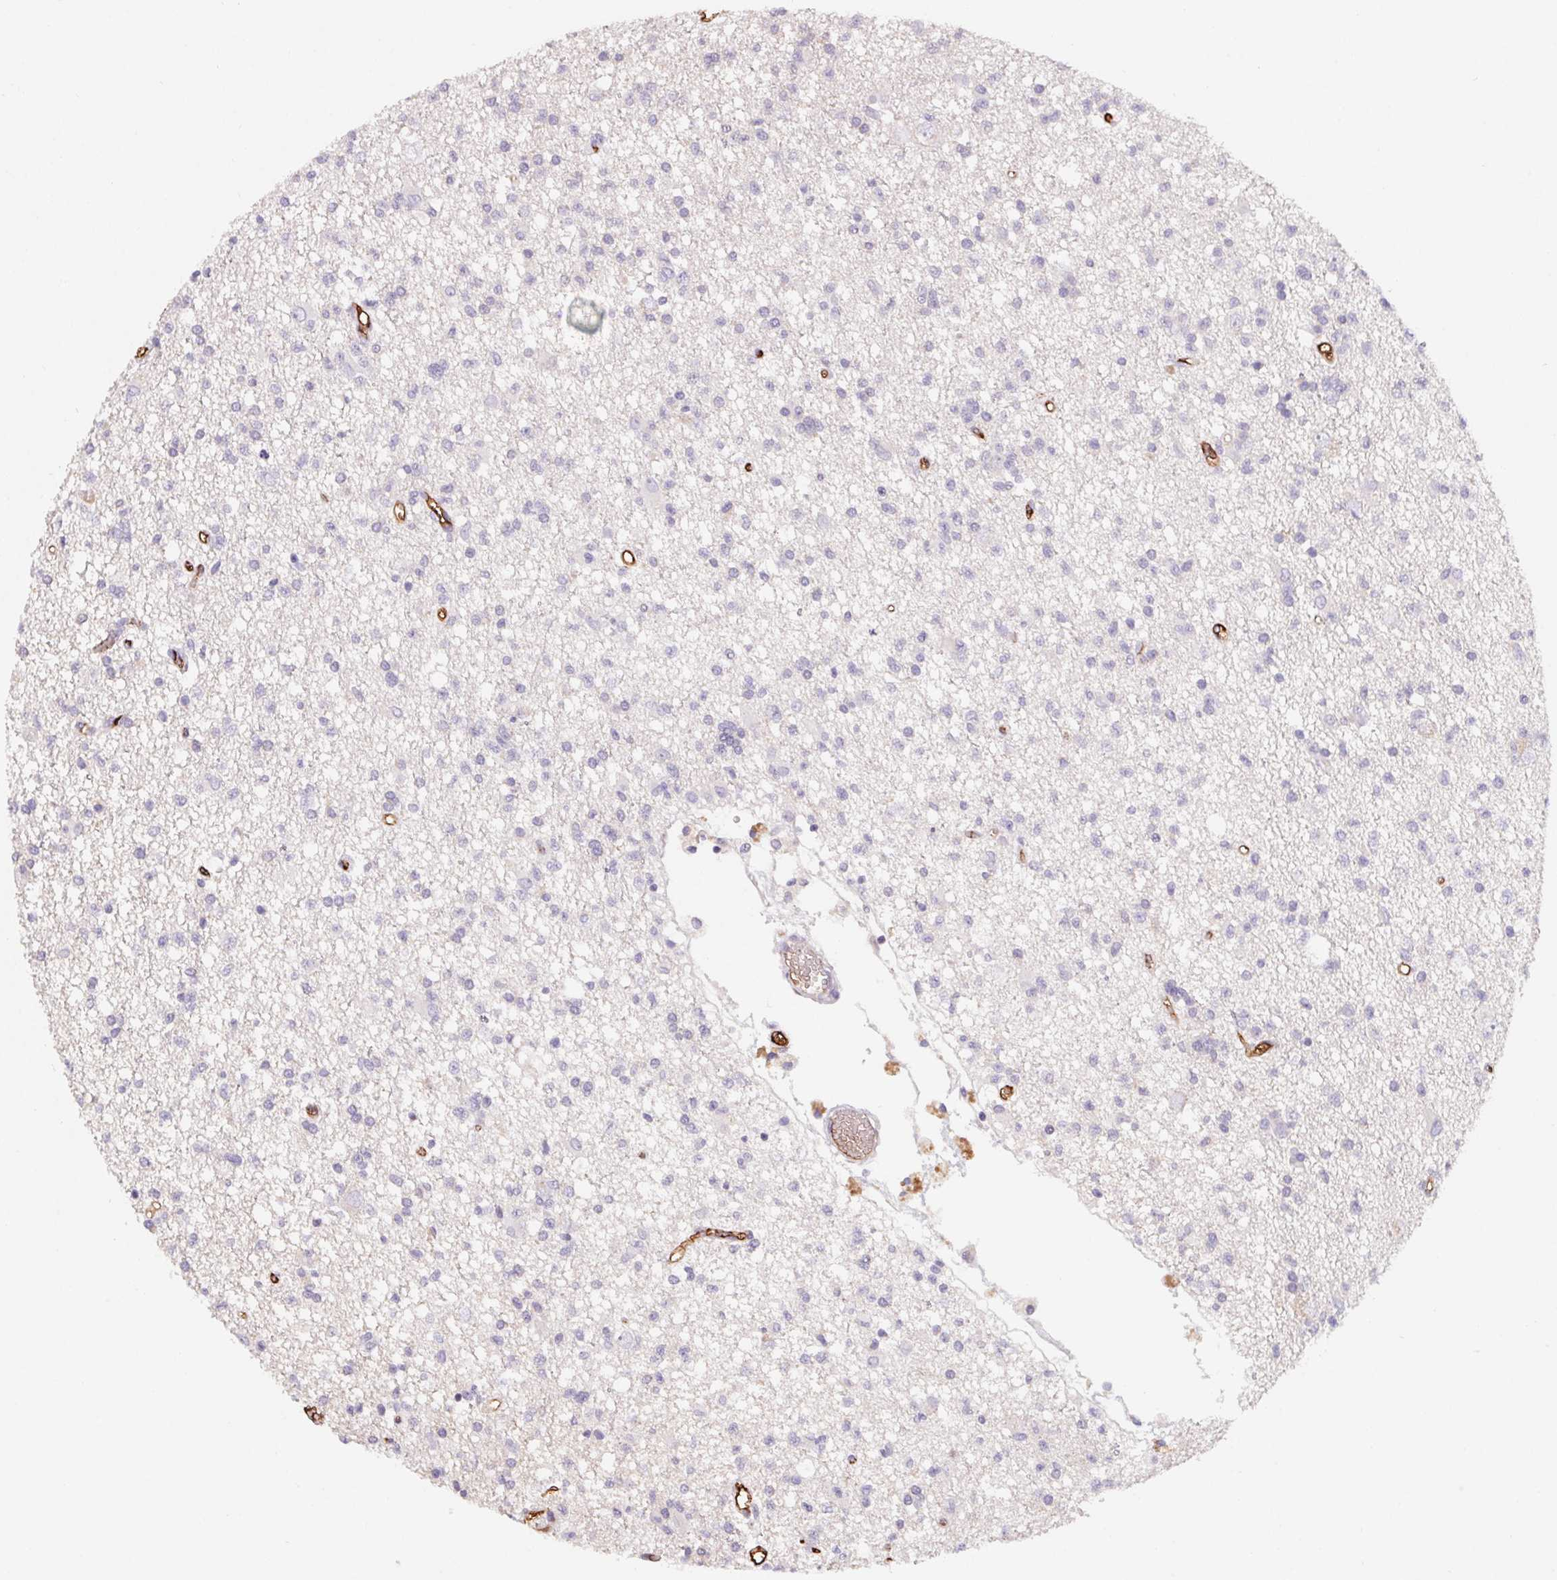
{"staining": {"intensity": "negative", "quantity": "none", "location": "none"}, "tissue": "glioma", "cell_type": "Tumor cells", "image_type": "cancer", "snomed": [{"axis": "morphology", "description": "Glioma, malignant, Low grade"}, {"axis": "topography", "description": "Brain"}], "caption": "Malignant glioma (low-grade) stained for a protein using IHC shows no expression tumor cells.", "gene": "LPA", "patient": {"sex": "male", "age": 64}}